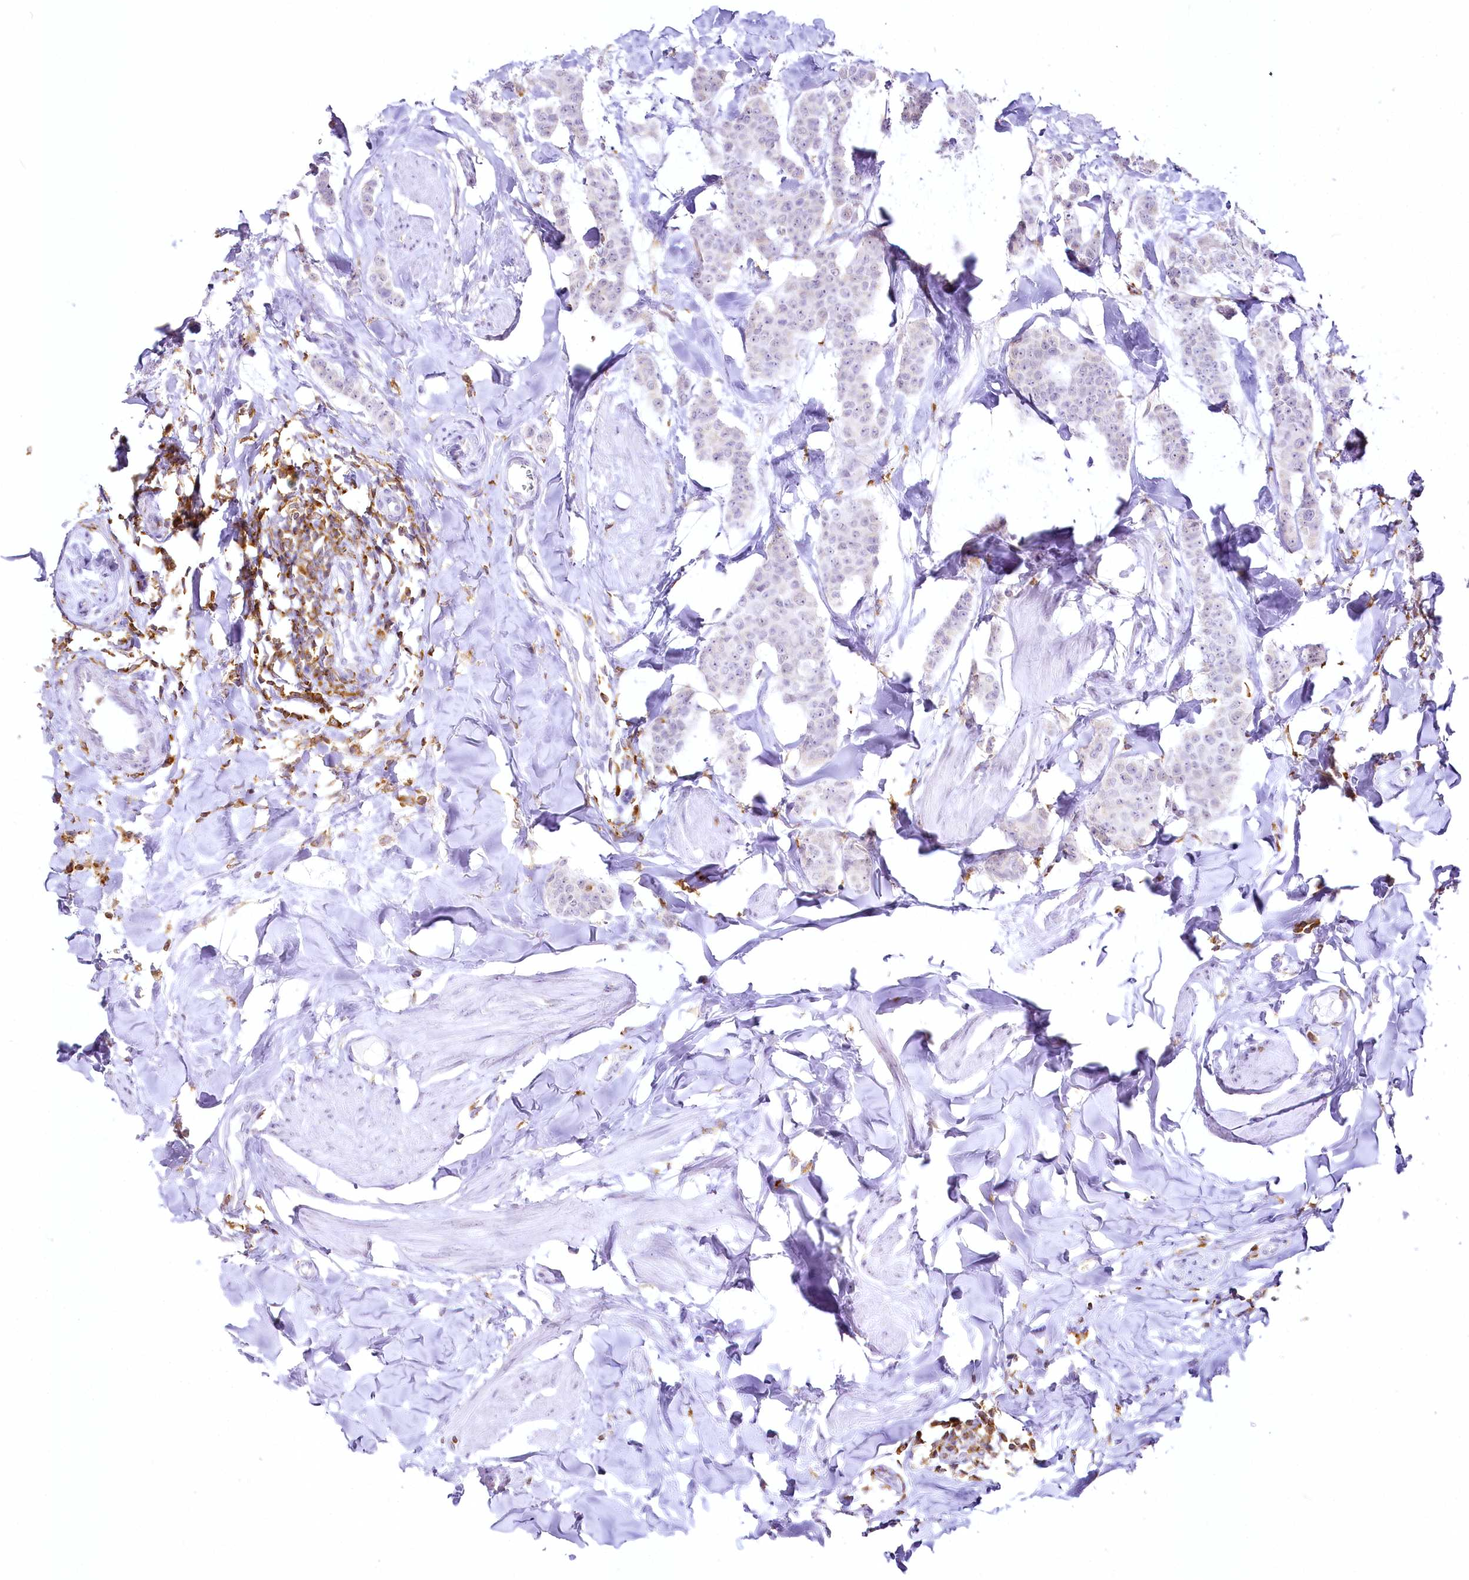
{"staining": {"intensity": "negative", "quantity": "none", "location": "none"}, "tissue": "breast cancer", "cell_type": "Tumor cells", "image_type": "cancer", "snomed": [{"axis": "morphology", "description": "Duct carcinoma"}, {"axis": "topography", "description": "Breast"}], "caption": "Image shows no protein expression in tumor cells of breast cancer (infiltrating ductal carcinoma) tissue.", "gene": "DOCK2", "patient": {"sex": "female", "age": 40}}